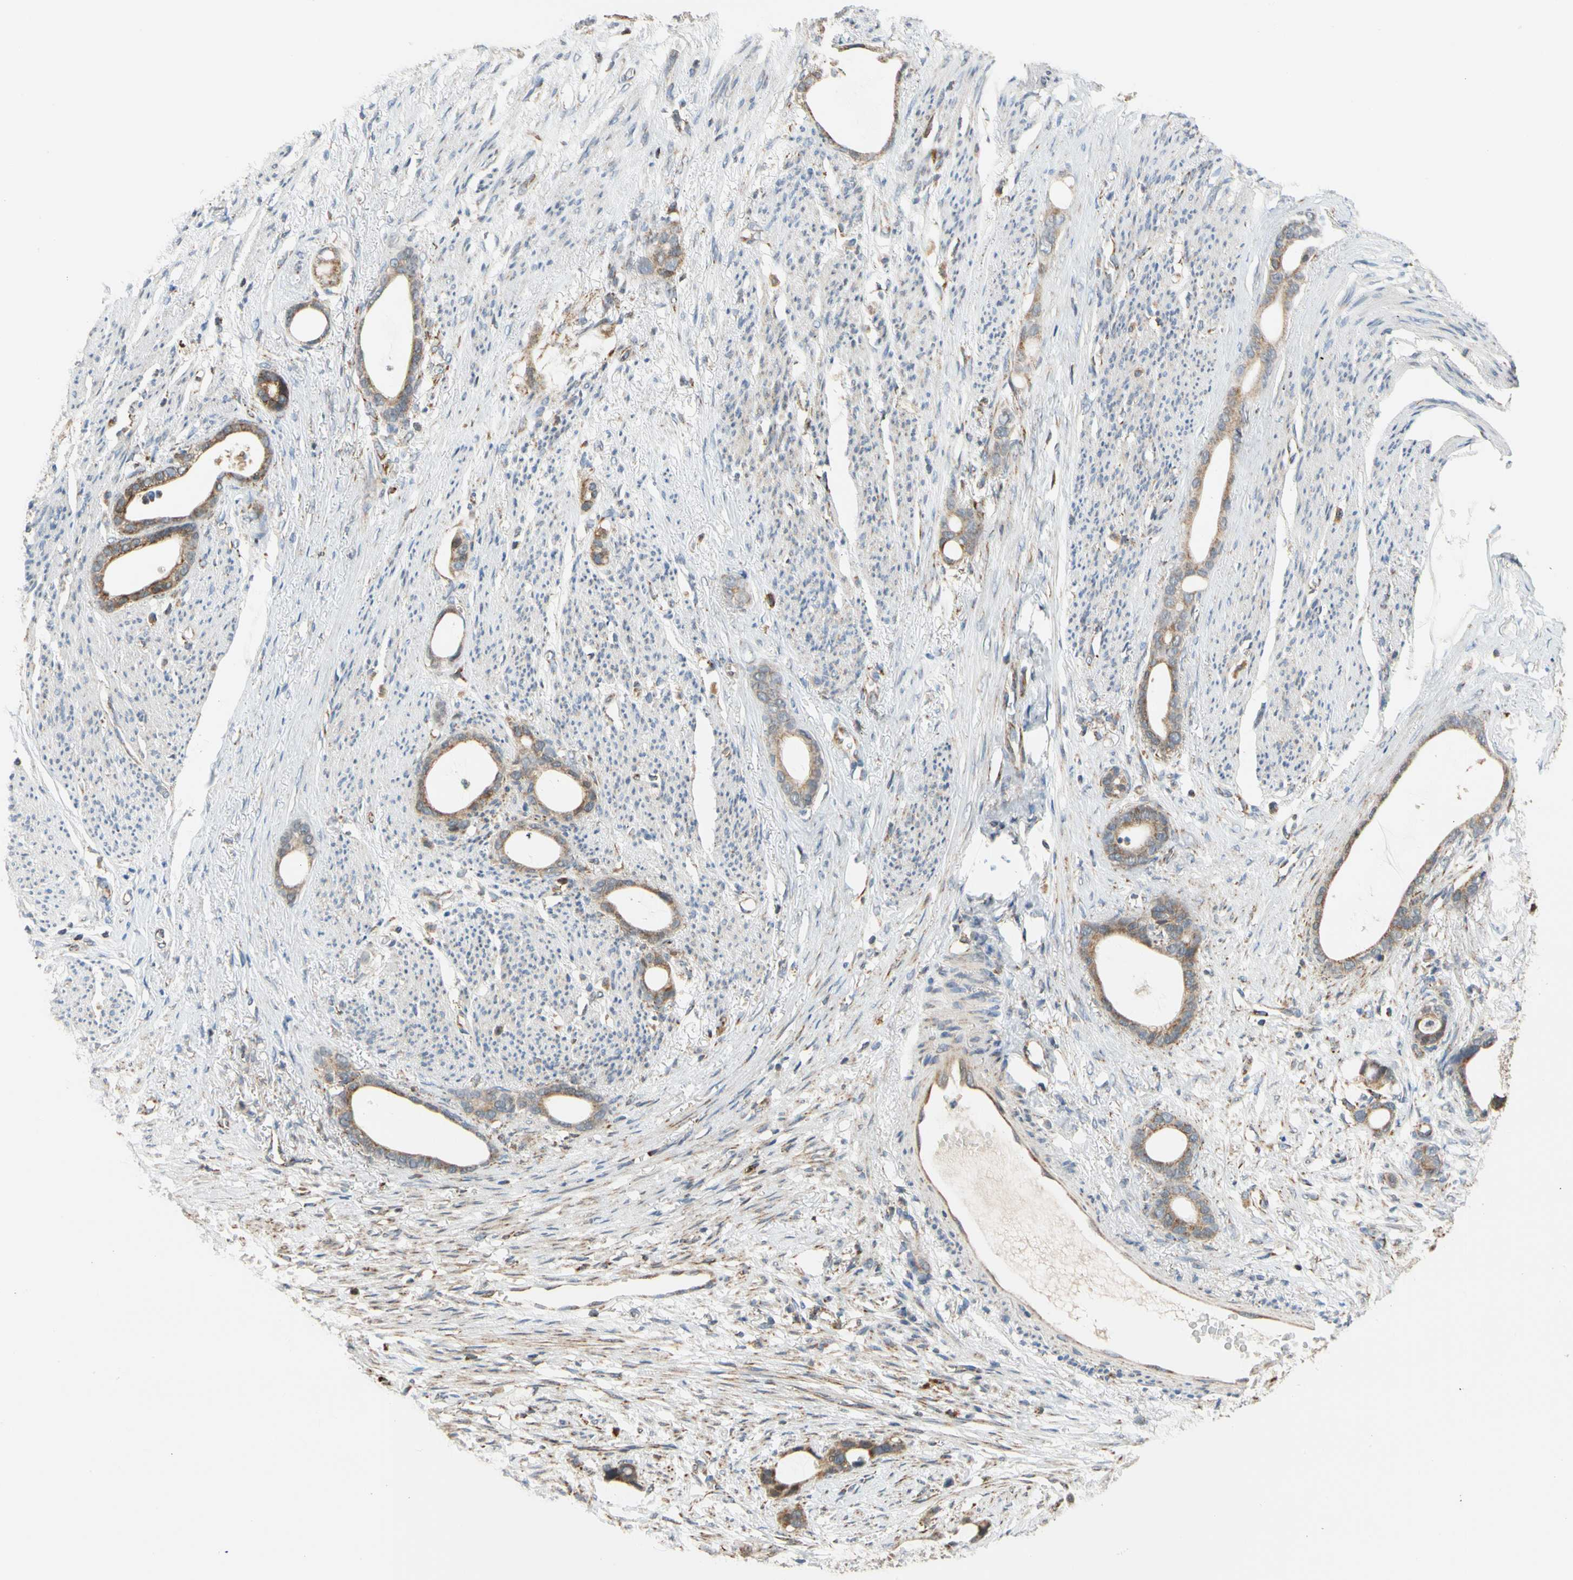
{"staining": {"intensity": "weak", "quantity": ">75%", "location": "cytoplasmic/membranous"}, "tissue": "stomach cancer", "cell_type": "Tumor cells", "image_type": "cancer", "snomed": [{"axis": "morphology", "description": "Adenocarcinoma, NOS"}, {"axis": "topography", "description": "Stomach"}], "caption": "Weak cytoplasmic/membranous staining for a protein is appreciated in about >75% of tumor cells of stomach cancer using IHC.", "gene": "SFXN3", "patient": {"sex": "female", "age": 75}}